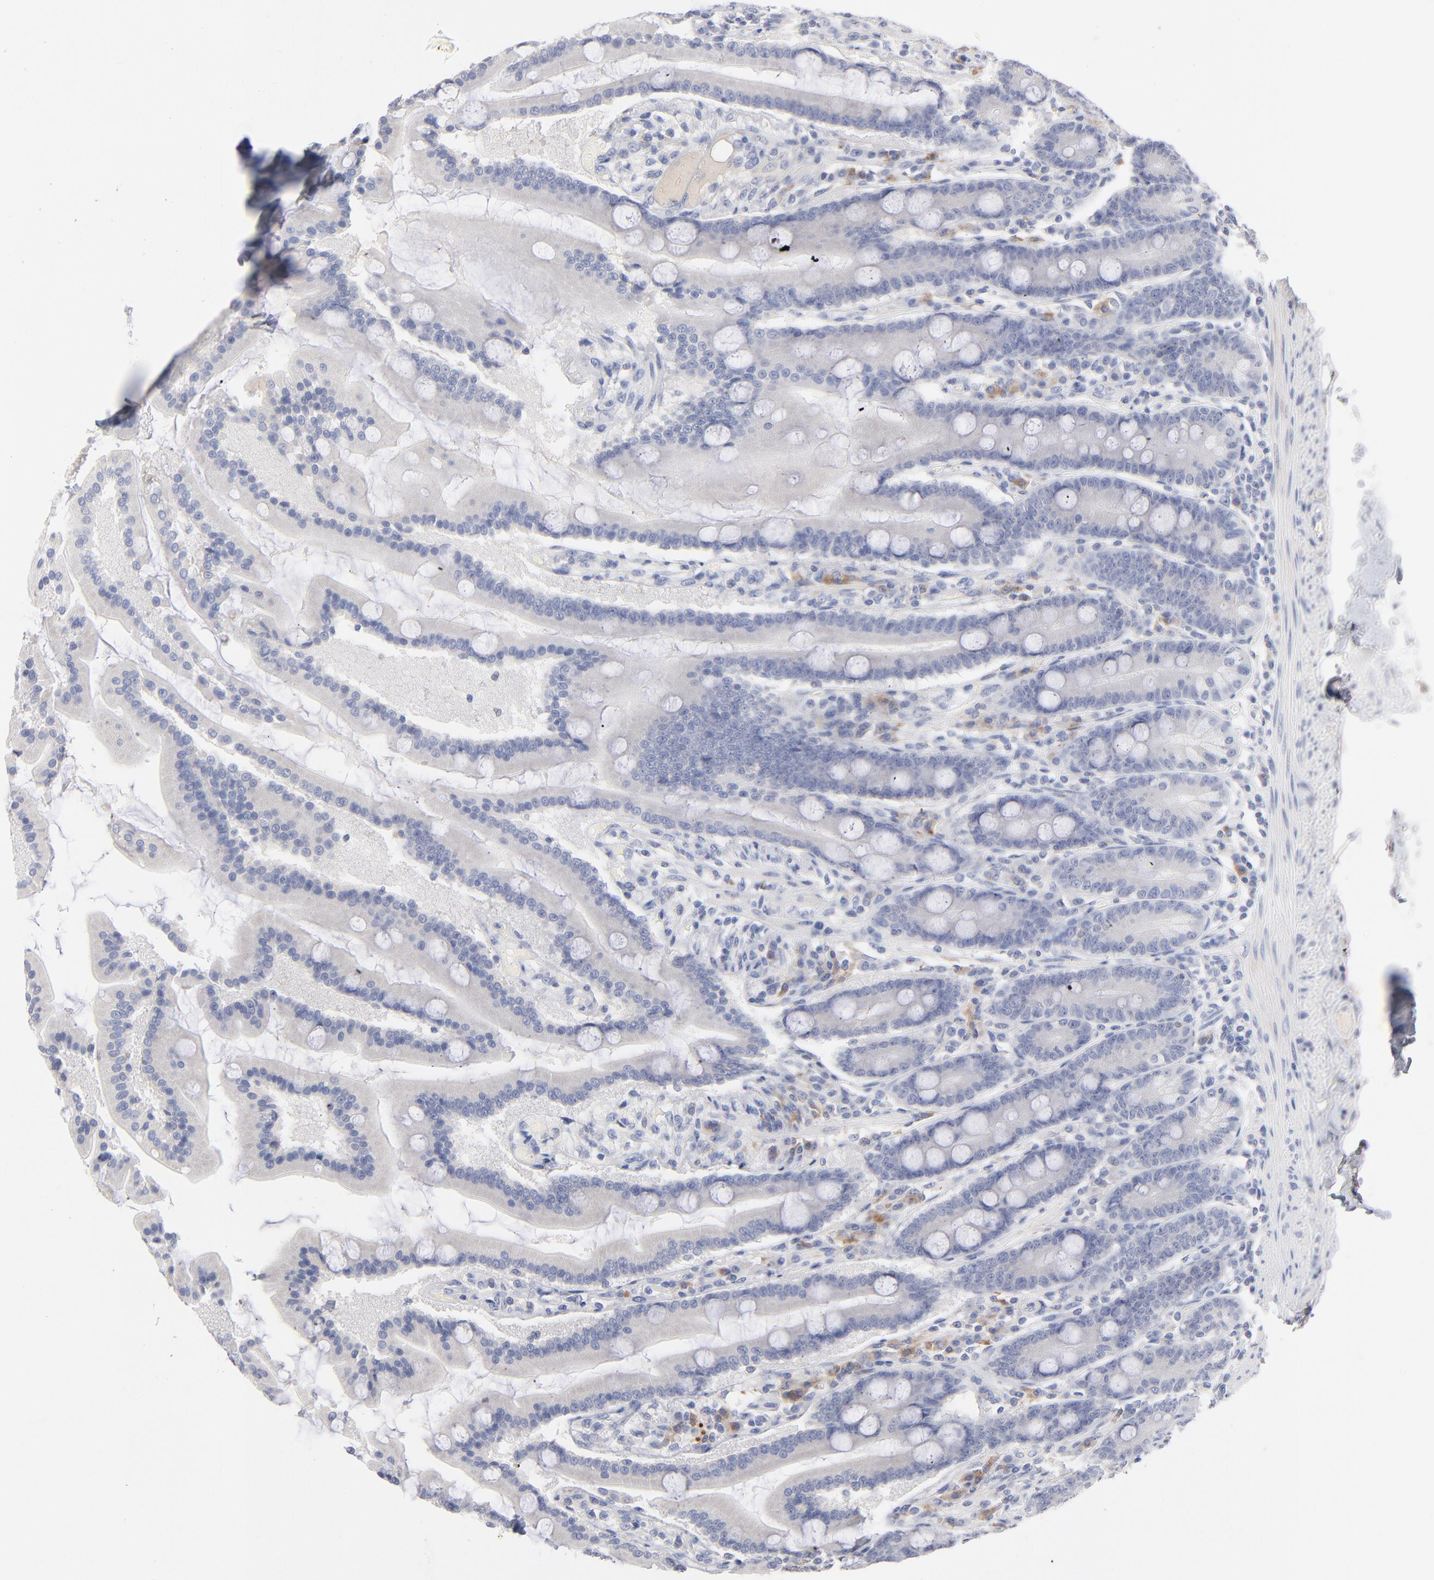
{"staining": {"intensity": "negative", "quantity": "none", "location": "none"}, "tissue": "duodenum", "cell_type": "Glandular cells", "image_type": "normal", "snomed": [{"axis": "morphology", "description": "Normal tissue, NOS"}, {"axis": "topography", "description": "Duodenum"}], "caption": "A micrograph of duodenum stained for a protein reveals no brown staining in glandular cells.", "gene": "F12", "patient": {"sex": "female", "age": 64}}